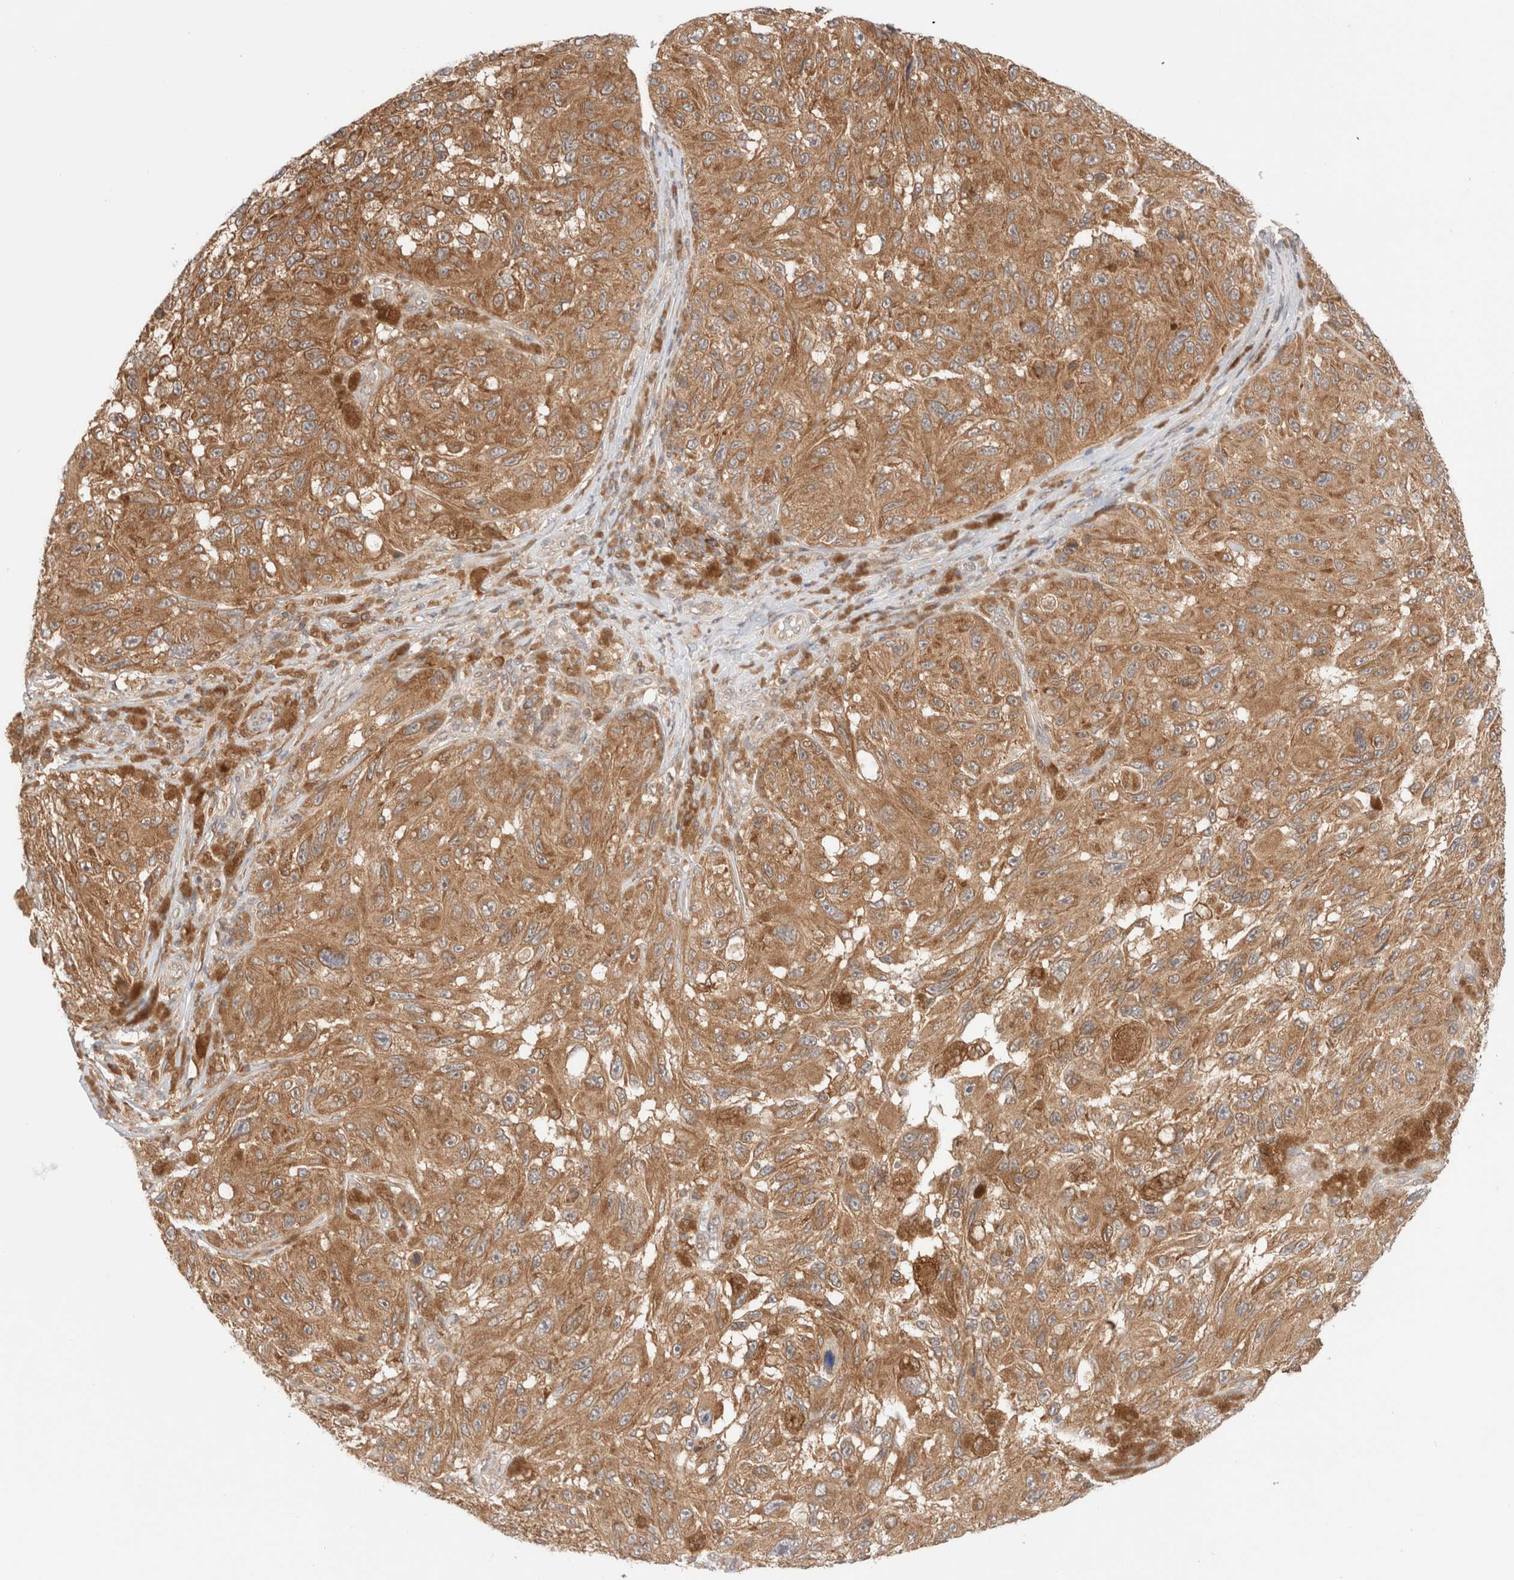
{"staining": {"intensity": "moderate", "quantity": ">75%", "location": "cytoplasmic/membranous"}, "tissue": "melanoma", "cell_type": "Tumor cells", "image_type": "cancer", "snomed": [{"axis": "morphology", "description": "Malignant melanoma, NOS"}, {"axis": "topography", "description": "Skin"}], "caption": "High-magnification brightfield microscopy of melanoma stained with DAB (3,3'-diaminobenzidine) (brown) and counterstained with hematoxylin (blue). tumor cells exhibit moderate cytoplasmic/membranous staining is seen in approximately>75% of cells. (DAB IHC with brightfield microscopy, high magnification).", "gene": "XKR4", "patient": {"sex": "female", "age": 73}}